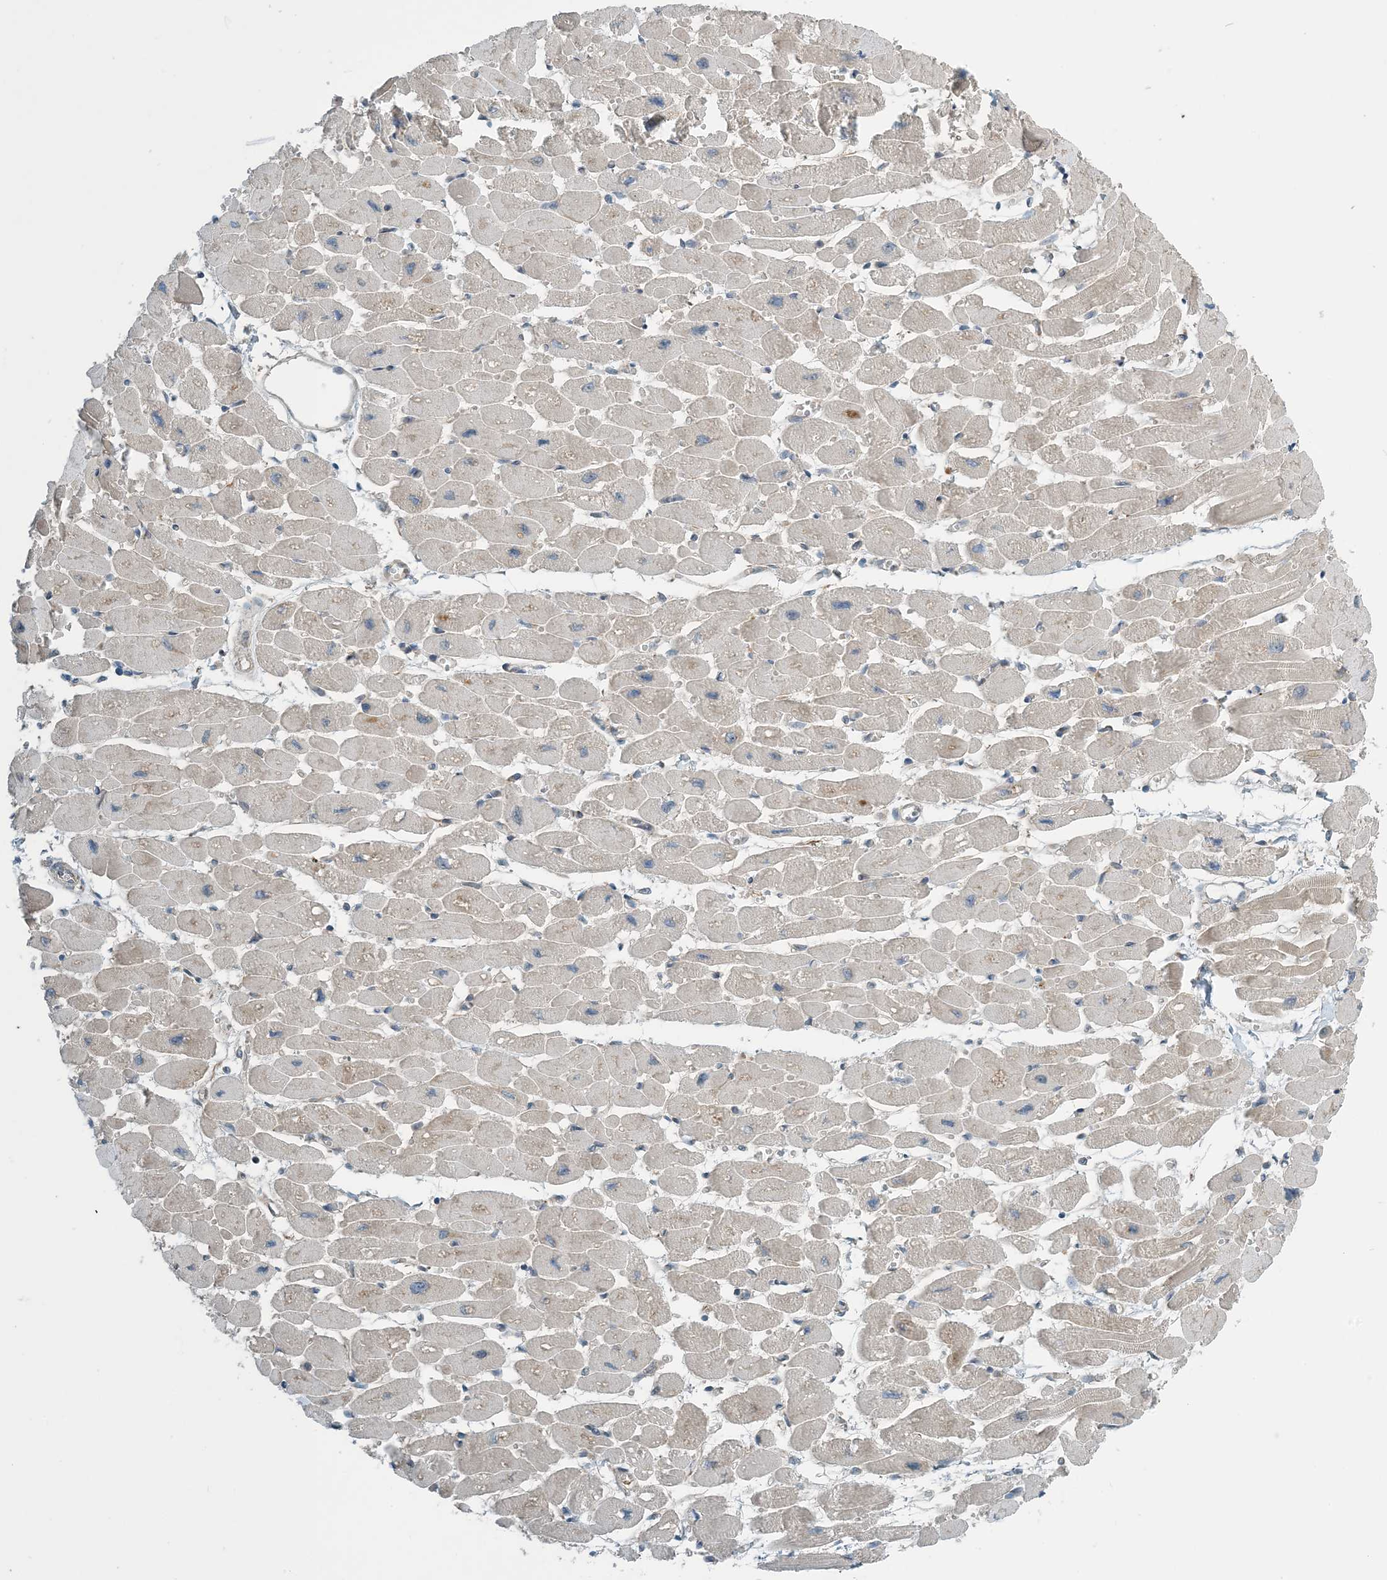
{"staining": {"intensity": "moderate", "quantity": "25%-75%", "location": "cytoplasmic/membranous"}, "tissue": "heart muscle", "cell_type": "Cardiomyocytes", "image_type": "normal", "snomed": [{"axis": "morphology", "description": "Normal tissue, NOS"}, {"axis": "topography", "description": "Heart"}], "caption": "DAB (3,3'-diaminobenzidine) immunohistochemical staining of unremarkable human heart muscle demonstrates moderate cytoplasmic/membranous protein staining in about 25%-75% of cardiomyocytes. The staining was performed using DAB, with brown indicating positive protein expression. Nuclei are stained blue with hematoxylin.", "gene": "ZBTB3", "patient": {"sex": "female", "age": 54}}